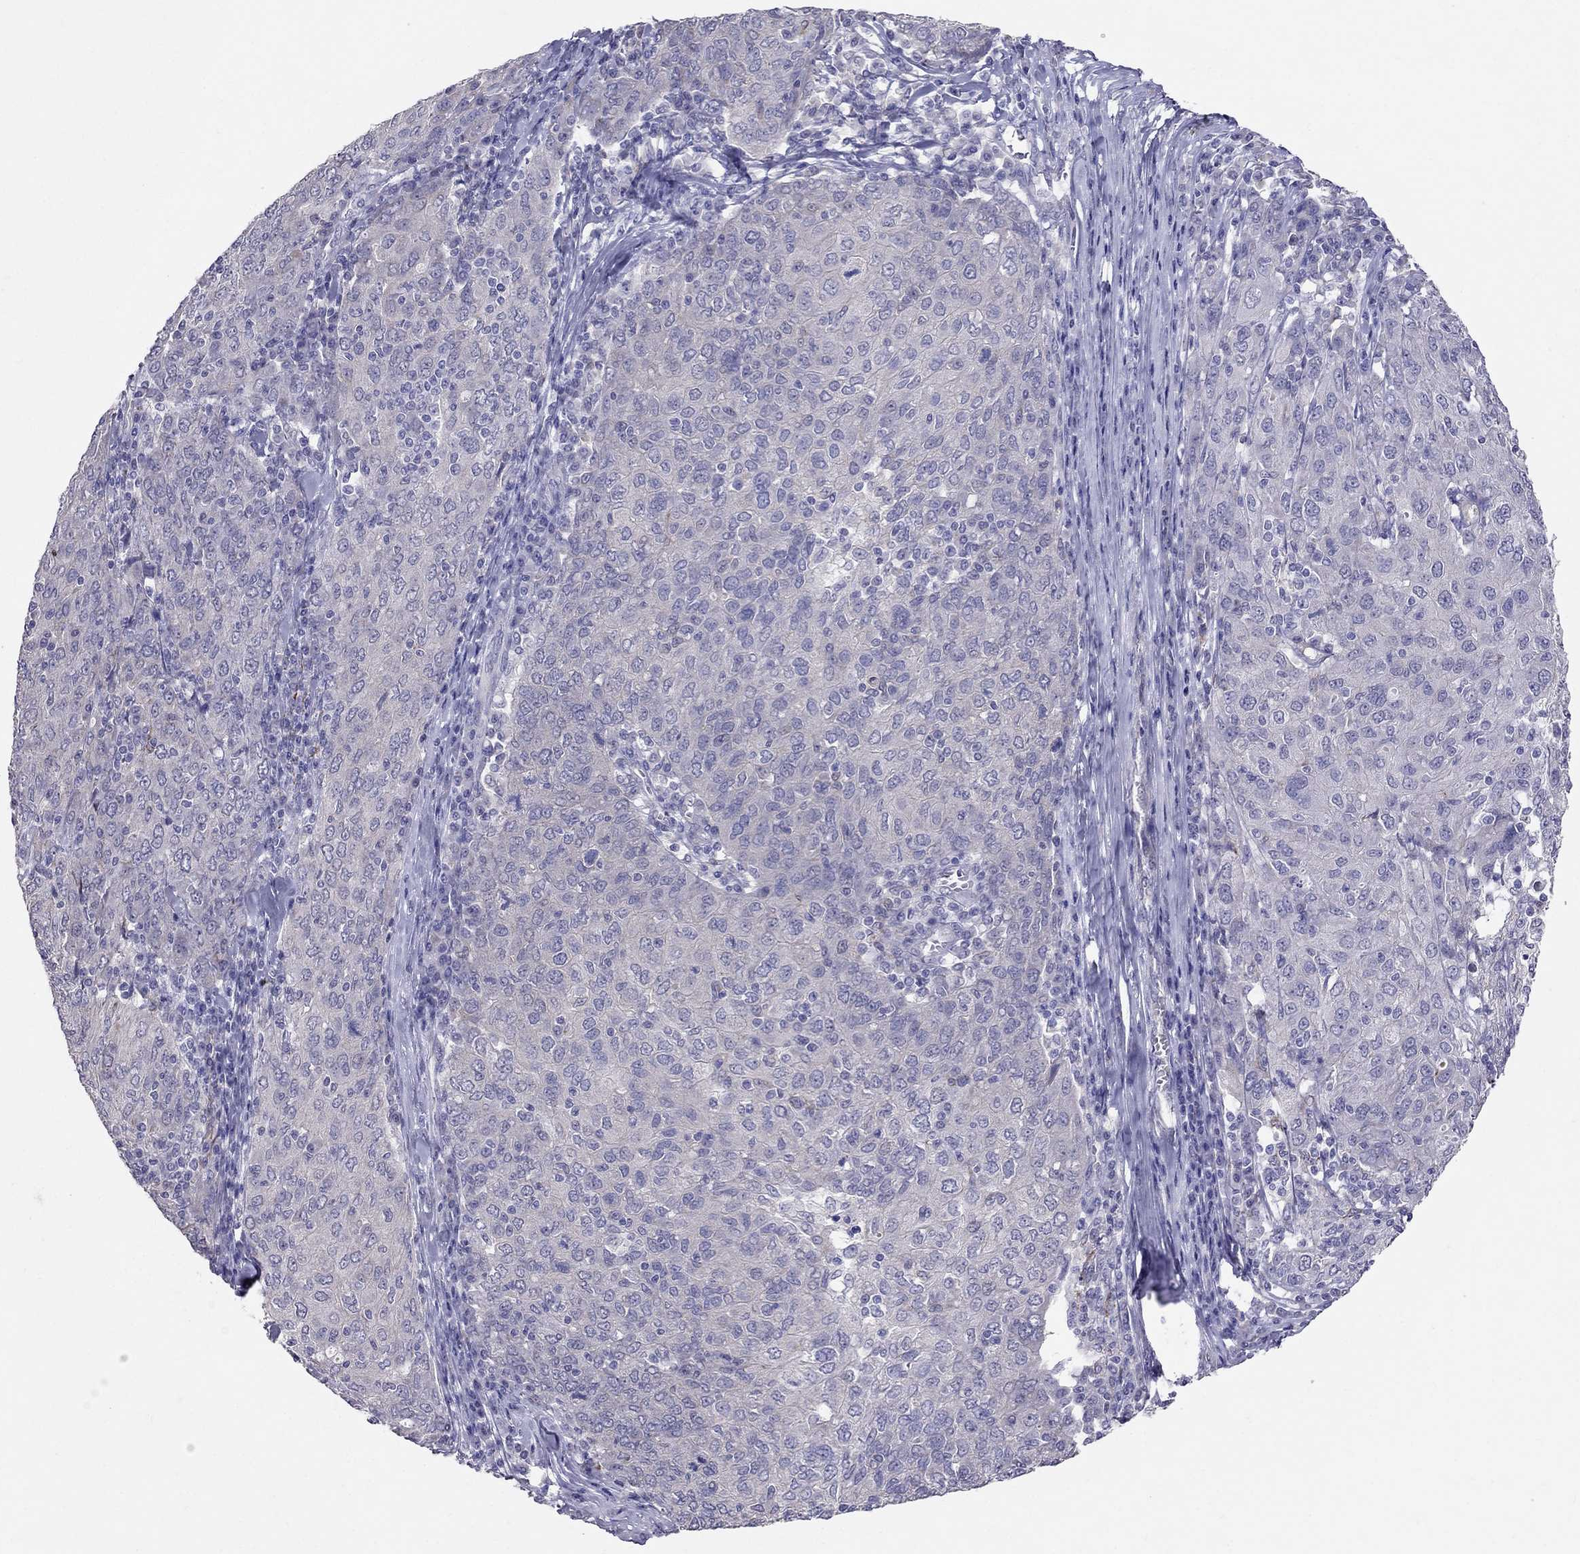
{"staining": {"intensity": "negative", "quantity": "none", "location": "none"}, "tissue": "ovarian cancer", "cell_type": "Tumor cells", "image_type": "cancer", "snomed": [{"axis": "morphology", "description": "Carcinoma, endometroid"}, {"axis": "topography", "description": "Ovary"}], "caption": "DAB (3,3'-diaminobenzidine) immunohistochemical staining of endometroid carcinoma (ovarian) exhibits no significant positivity in tumor cells.", "gene": "MYO3B", "patient": {"sex": "female", "age": 50}}